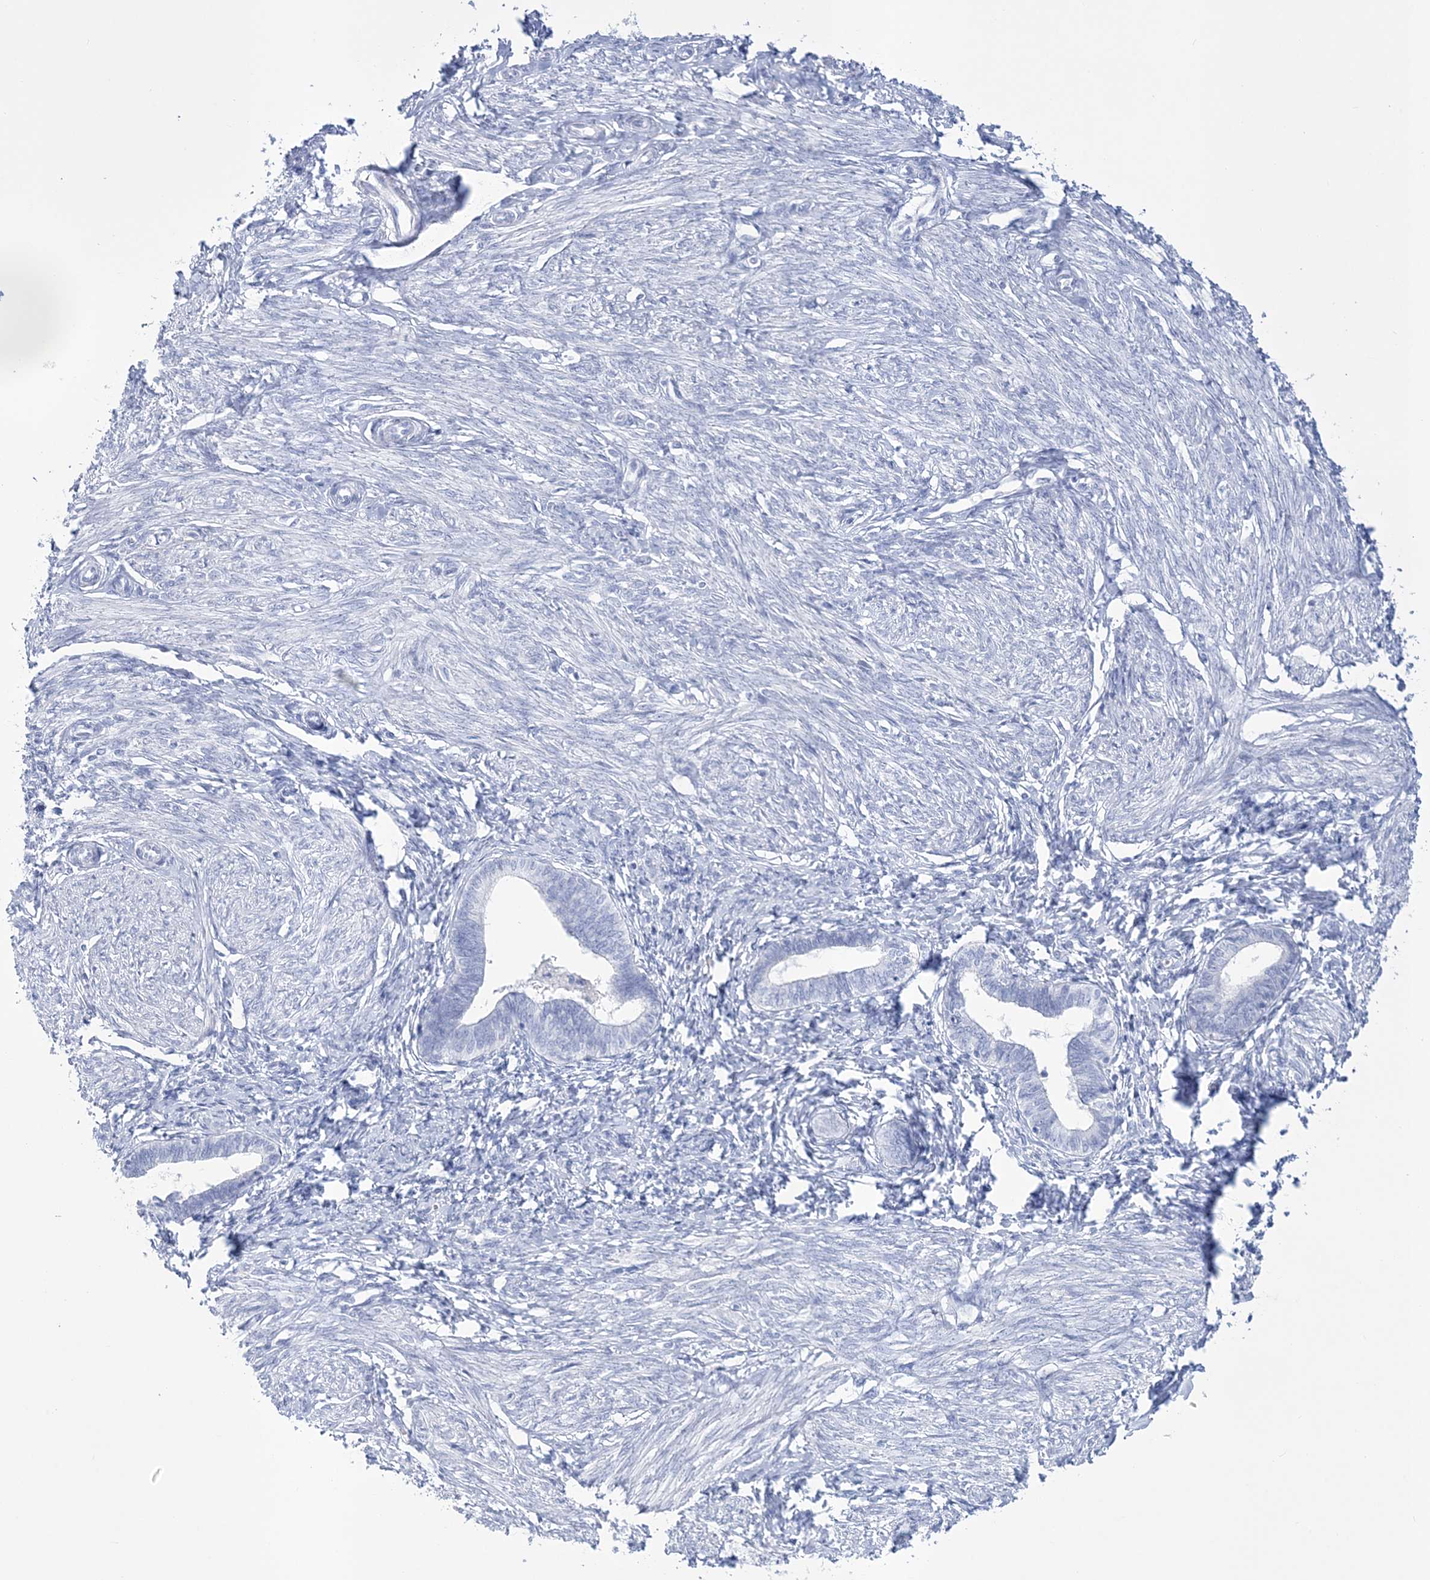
{"staining": {"intensity": "negative", "quantity": "none", "location": "none"}, "tissue": "endometrium", "cell_type": "Cells in endometrial stroma", "image_type": "normal", "snomed": [{"axis": "morphology", "description": "Normal tissue, NOS"}, {"axis": "topography", "description": "Endometrium"}], "caption": "DAB immunohistochemical staining of unremarkable human endometrium shows no significant positivity in cells in endometrial stroma. (DAB immunohistochemistry (IHC) with hematoxylin counter stain).", "gene": "RBP2", "patient": {"sex": "female", "age": 72}}